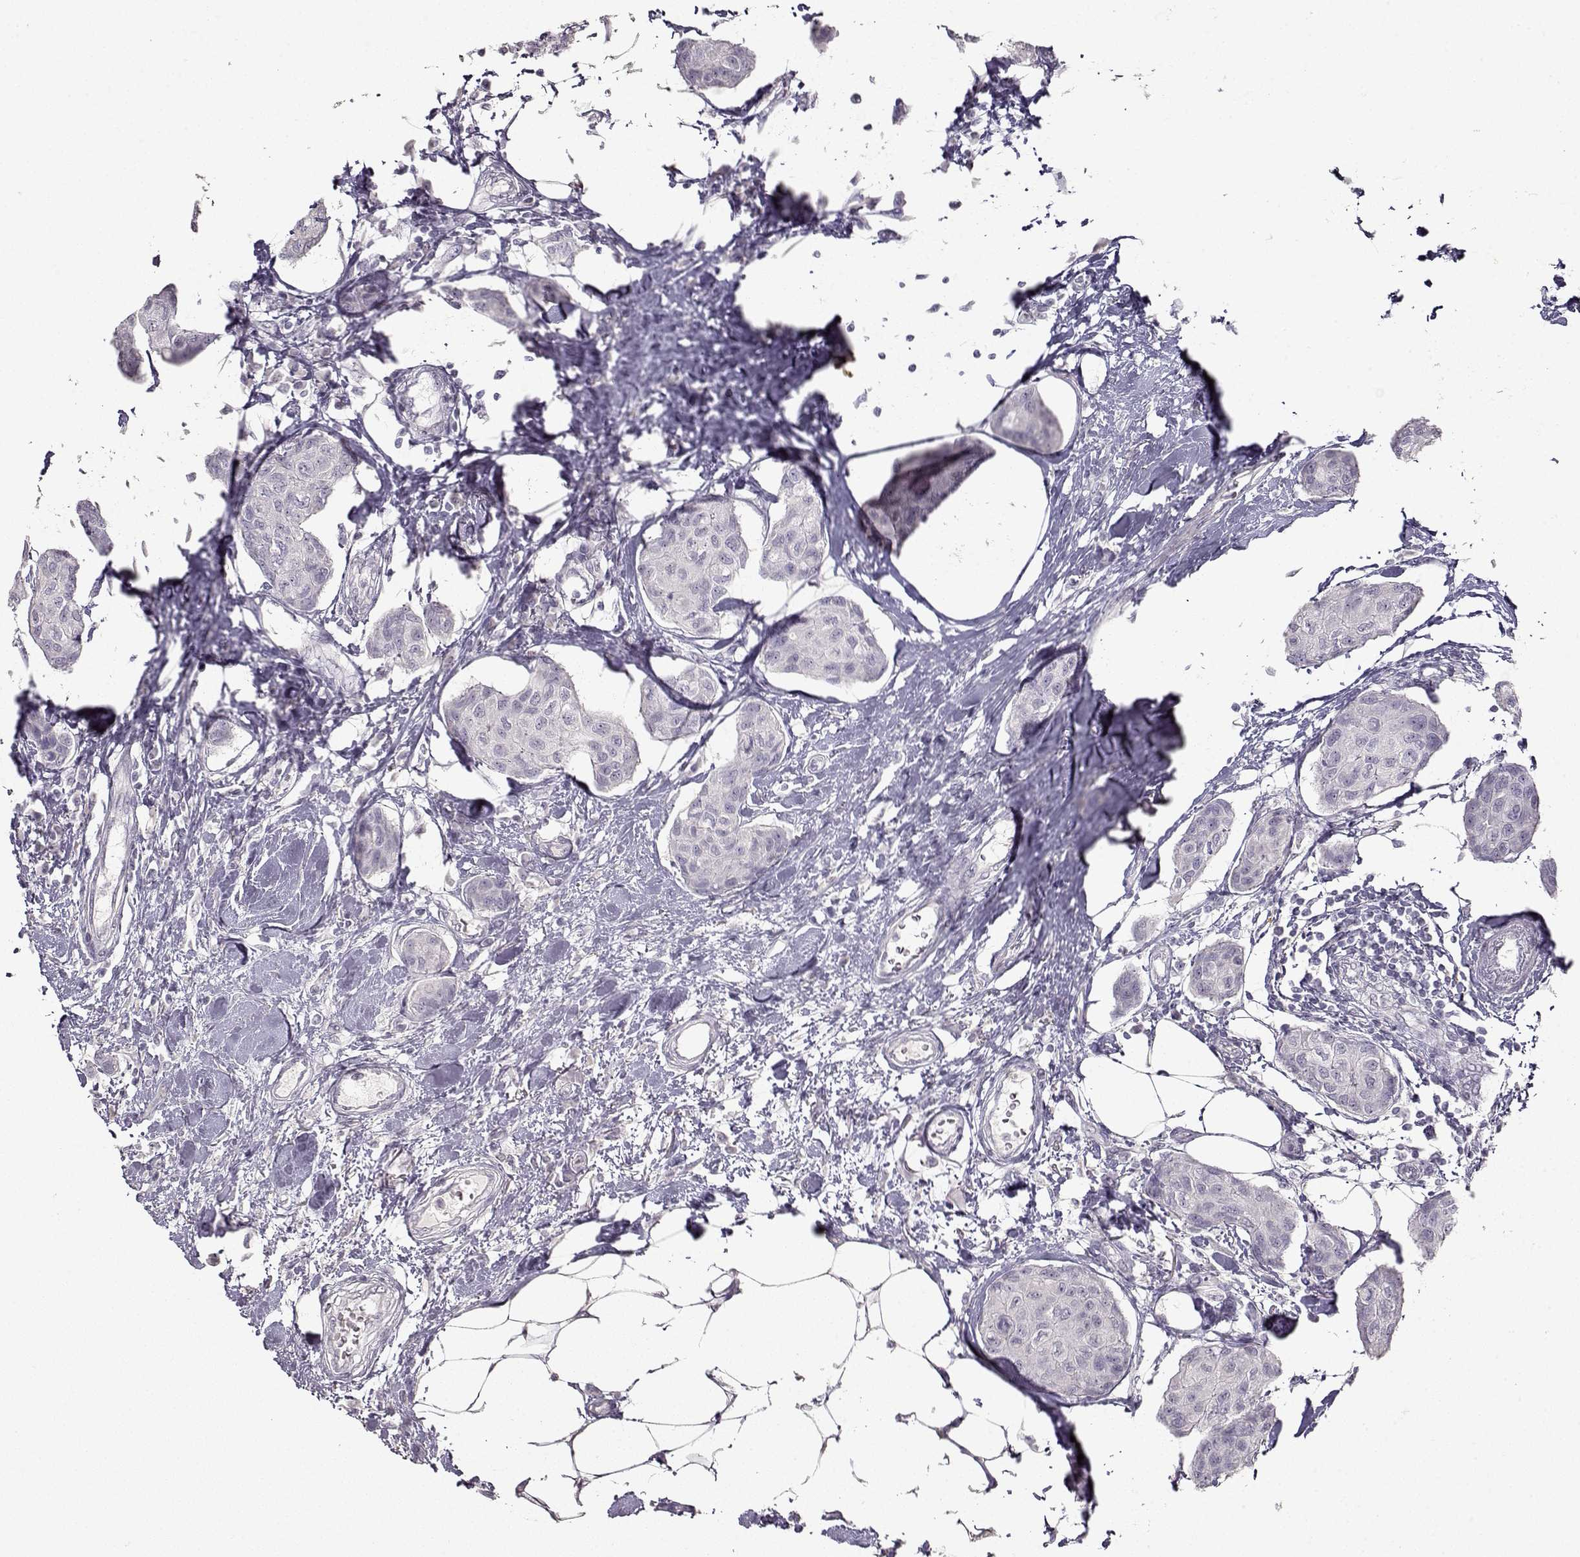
{"staining": {"intensity": "negative", "quantity": "none", "location": "none"}, "tissue": "breast cancer", "cell_type": "Tumor cells", "image_type": "cancer", "snomed": [{"axis": "morphology", "description": "Duct carcinoma"}, {"axis": "topography", "description": "Breast"}], "caption": "The histopathology image shows no significant positivity in tumor cells of intraductal carcinoma (breast).", "gene": "S100B", "patient": {"sex": "female", "age": 80}}